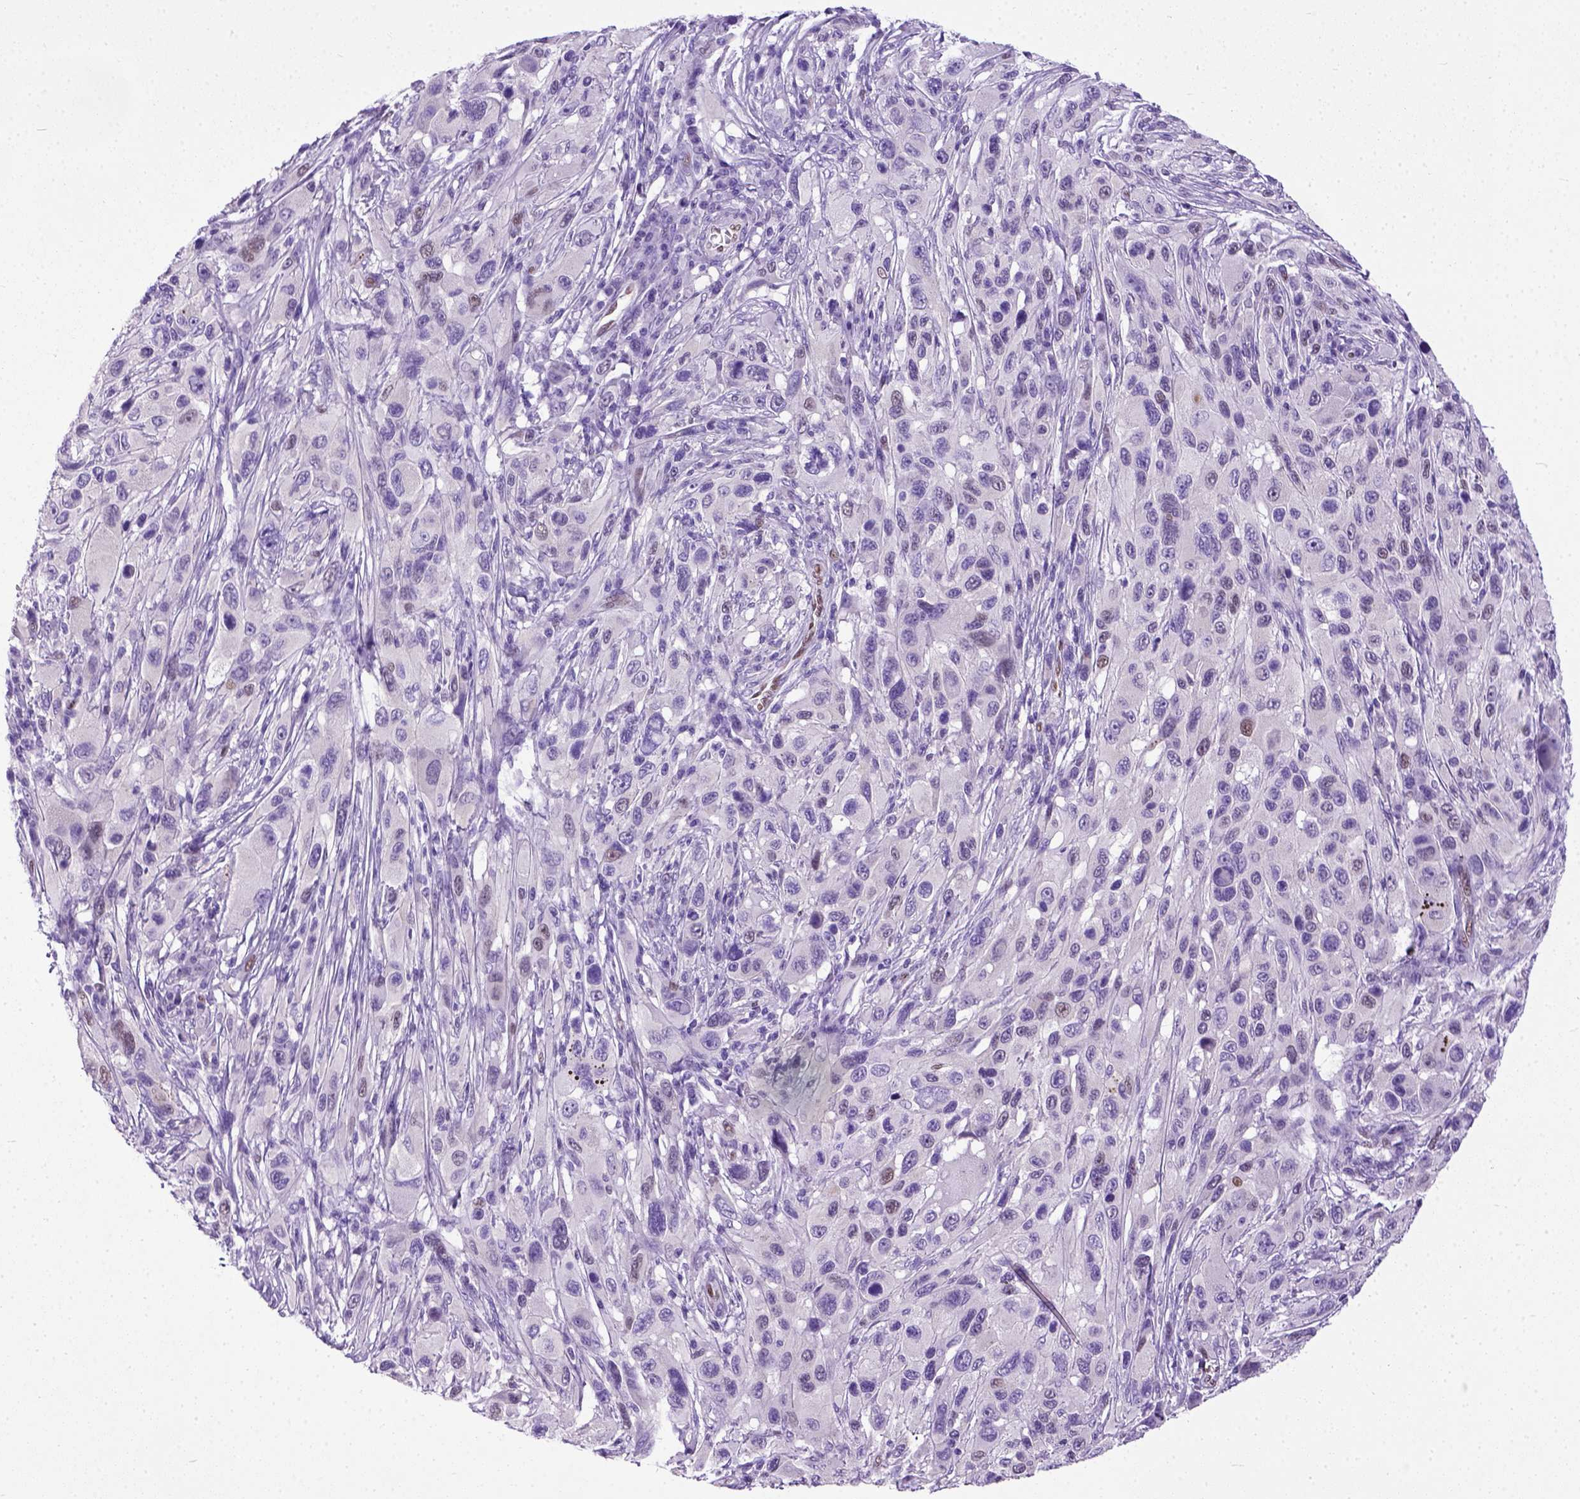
{"staining": {"intensity": "negative", "quantity": "none", "location": "none"}, "tissue": "melanoma", "cell_type": "Tumor cells", "image_type": "cancer", "snomed": [{"axis": "morphology", "description": "Malignant melanoma, NOS"}, {"axis": "topography", "description": "Skin"}], "caption": "The photomicrograph demonstrates no staining of tumor cells in malignant melanoma. (Brightfield microscopy of DAB (3,3'-diaminobenzidine) immunohistochemistry at high magnification).", "gene": "ADAMTS8", "patient": {"sex": "male", "age": 53}}